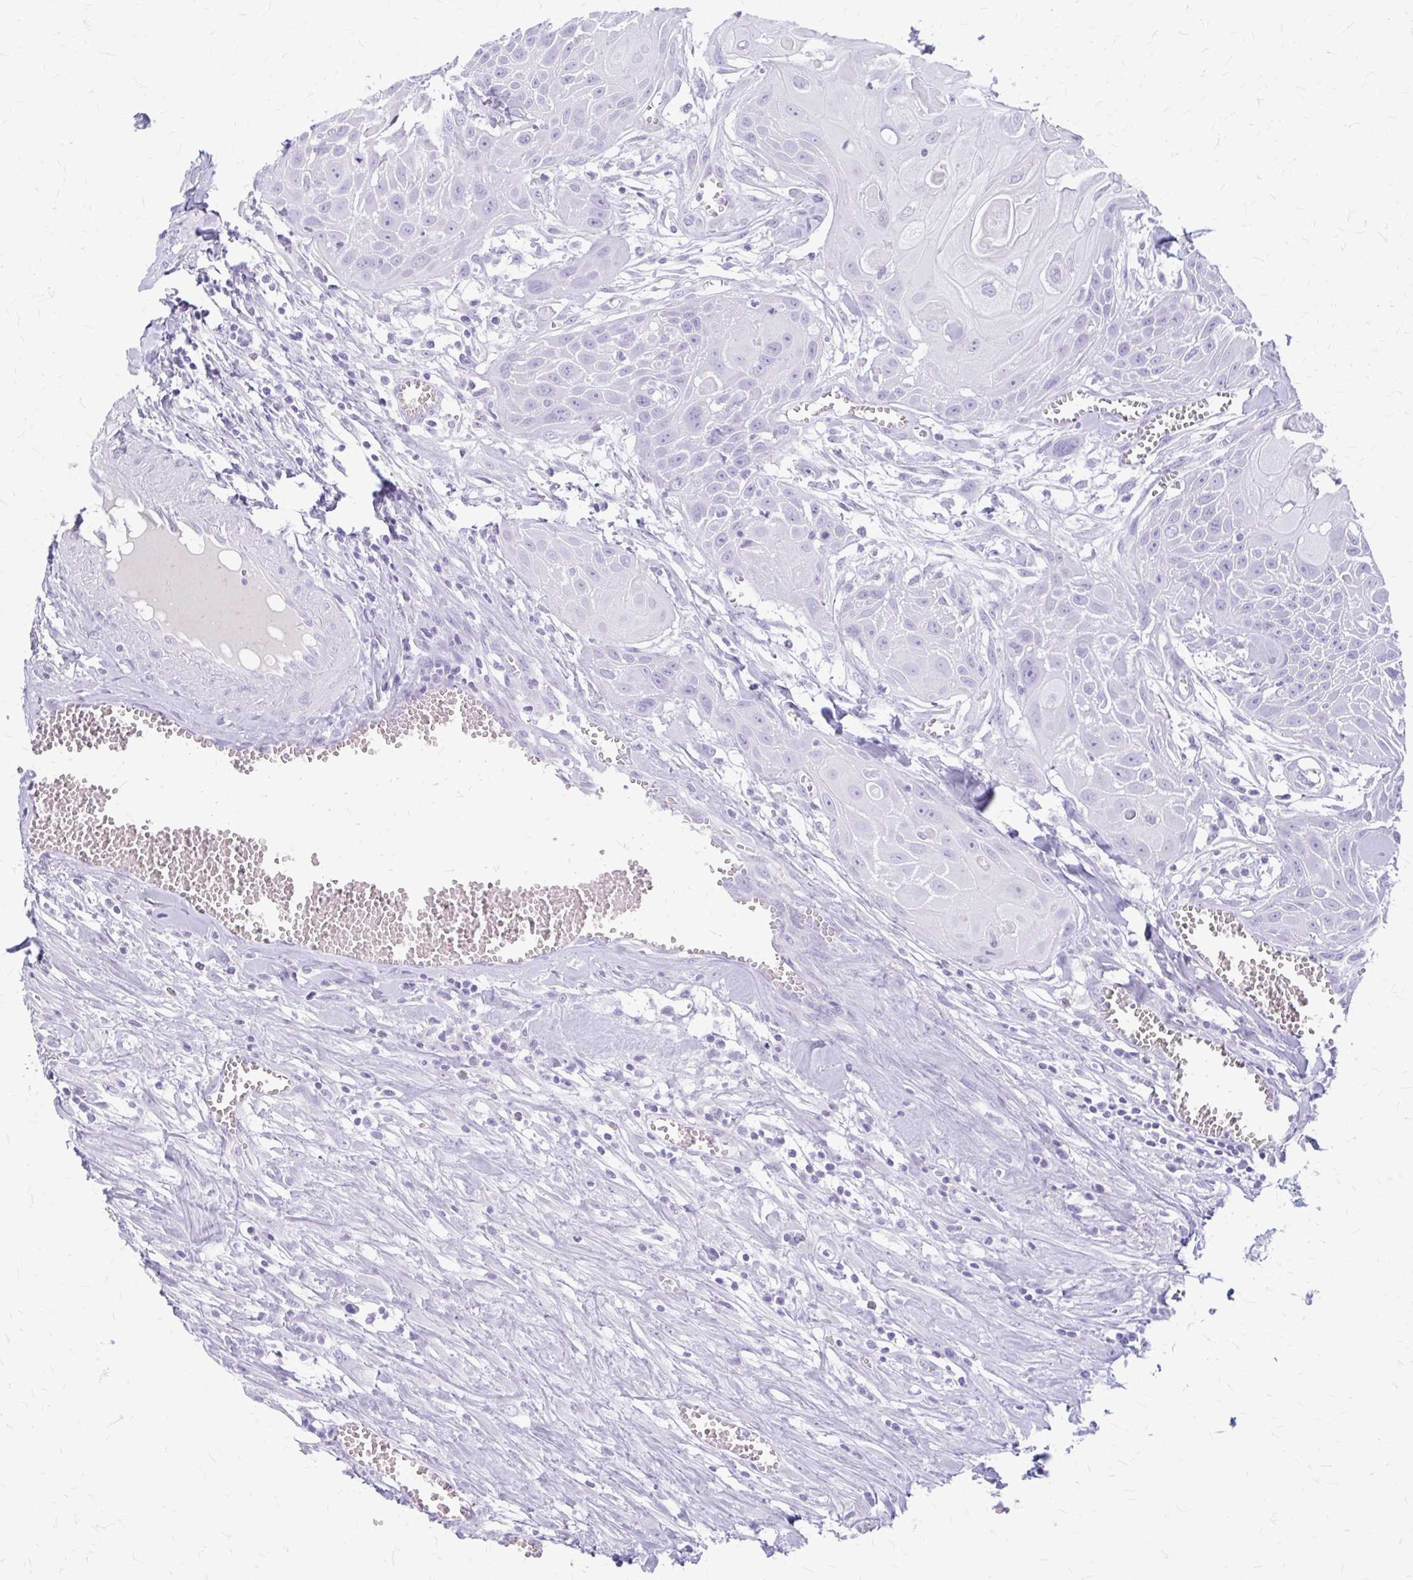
{"staining": {"intensity": "negative", "quantity": "none", "location": "none"}, "tissue": "head and neck cancer", "cell_type": "Tumor cells", "image_type": "cancer", "snomed": [{"axis": "morphology", "description": "Squamous cell carcinoma, NOS"}, {"axis": "topography", "description": "Lymph node"}, {"axis": "topography", "description": "Salivary gland"}, {"axis": "topography", "description": "Head-Neck"}], "caption": "Human squamous cell carcinoma (head and neck) stained for a protein using IHC reveals no expression in tumor cells.", "gene": "KLHDC7A", "patient": {"sex": "female", "age": 74}}